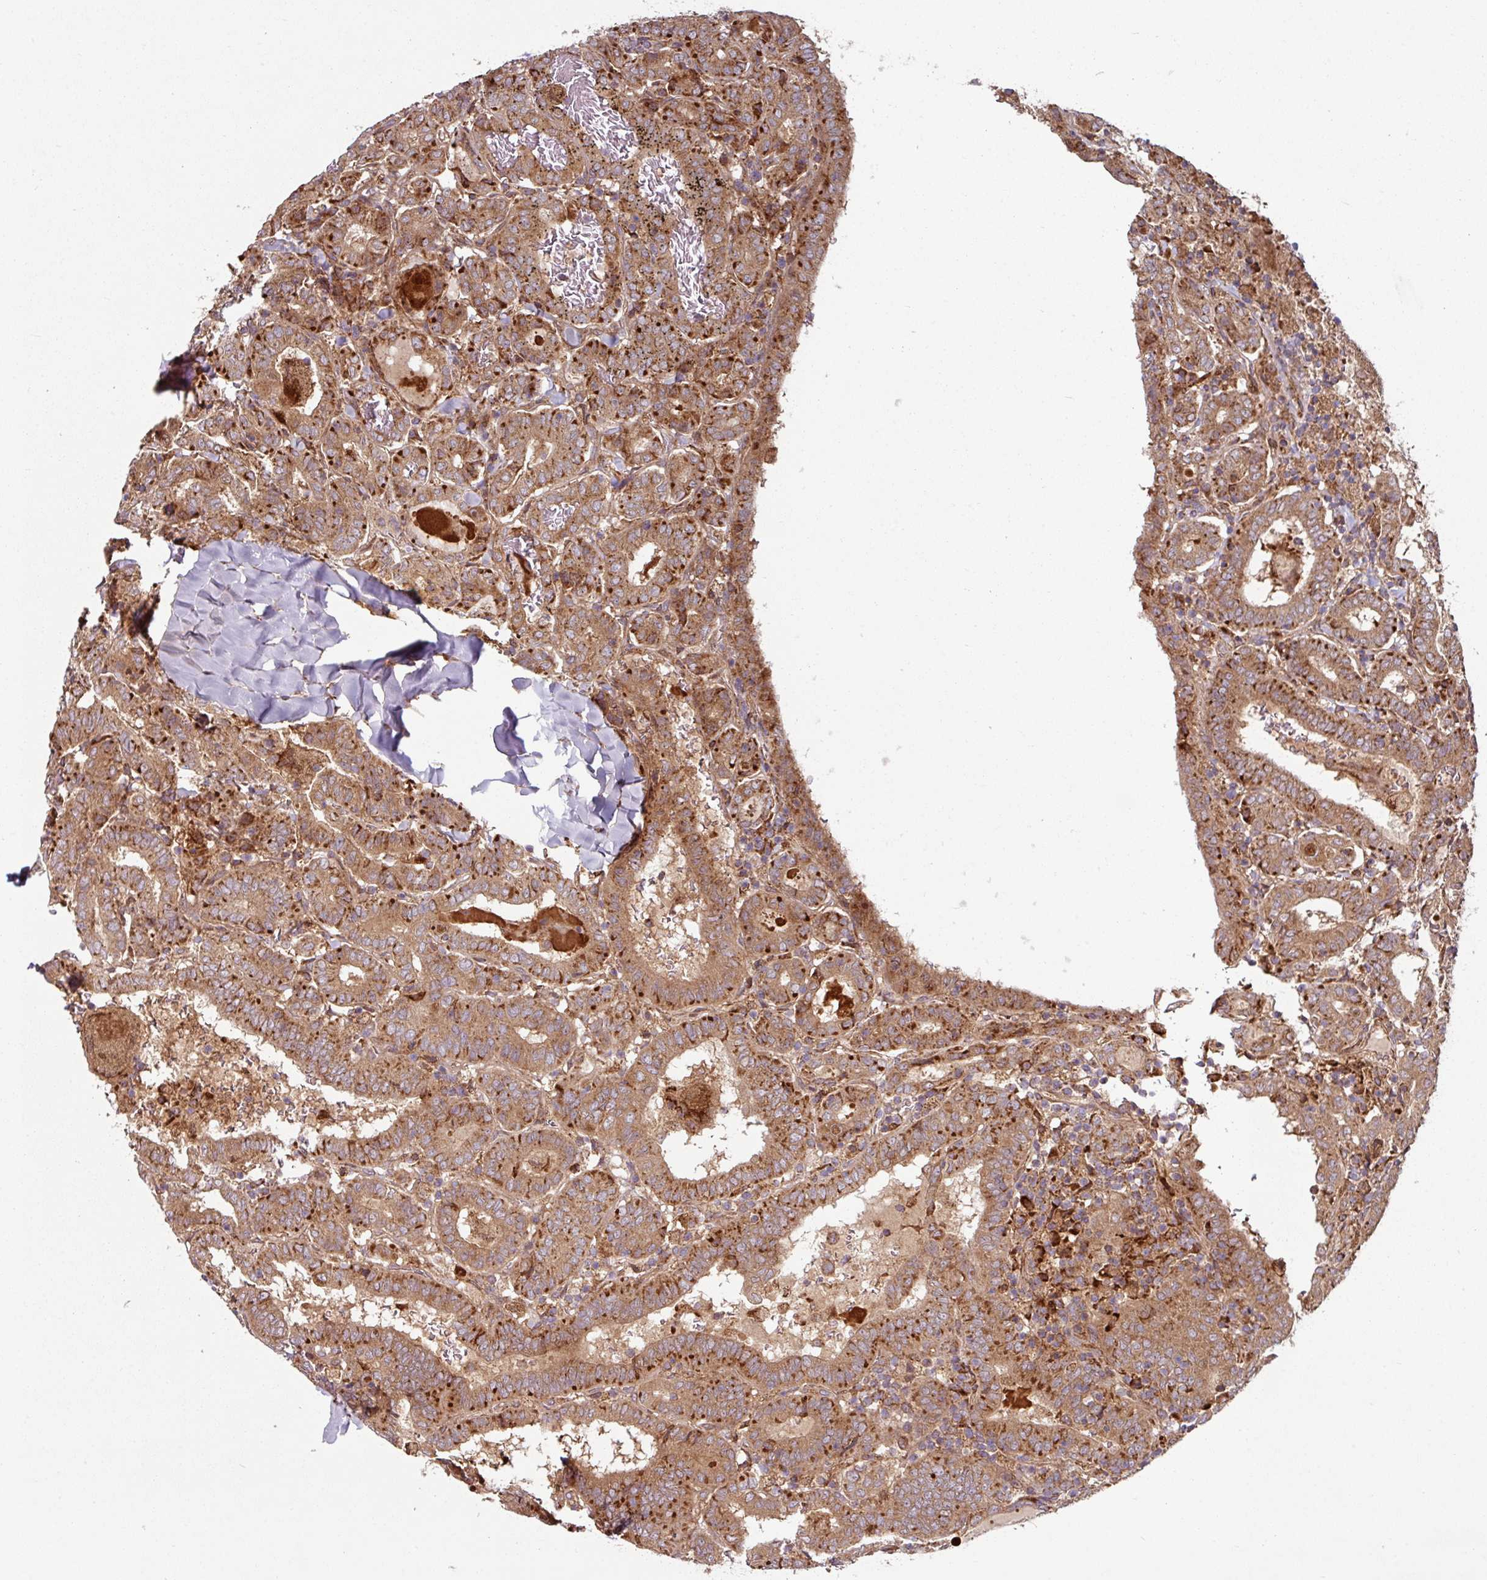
{"staining": {"intensity": "strong", "quantity": ">75%", "location": "cytoplasmic/membranous"}, "tissue": "thyroid cancer", "cell_type": "Tumor cells", "image_type": "cancer", "snomed": [{"axis": "morphology", "description": "Papillary adenocarcinoma, NOS"}, {"axis": "topography", "description": "Thyroid gland"}], "caption": "Thyroid cancer (papillary adenocarcinoma) was stained to show a protein in brown. There is high levels of strong cytoplasmic/membranous staining in approximately >75% of tumor cells.", "gene": "RAB5A", "patient": {"sex": "female", "age": 72}}